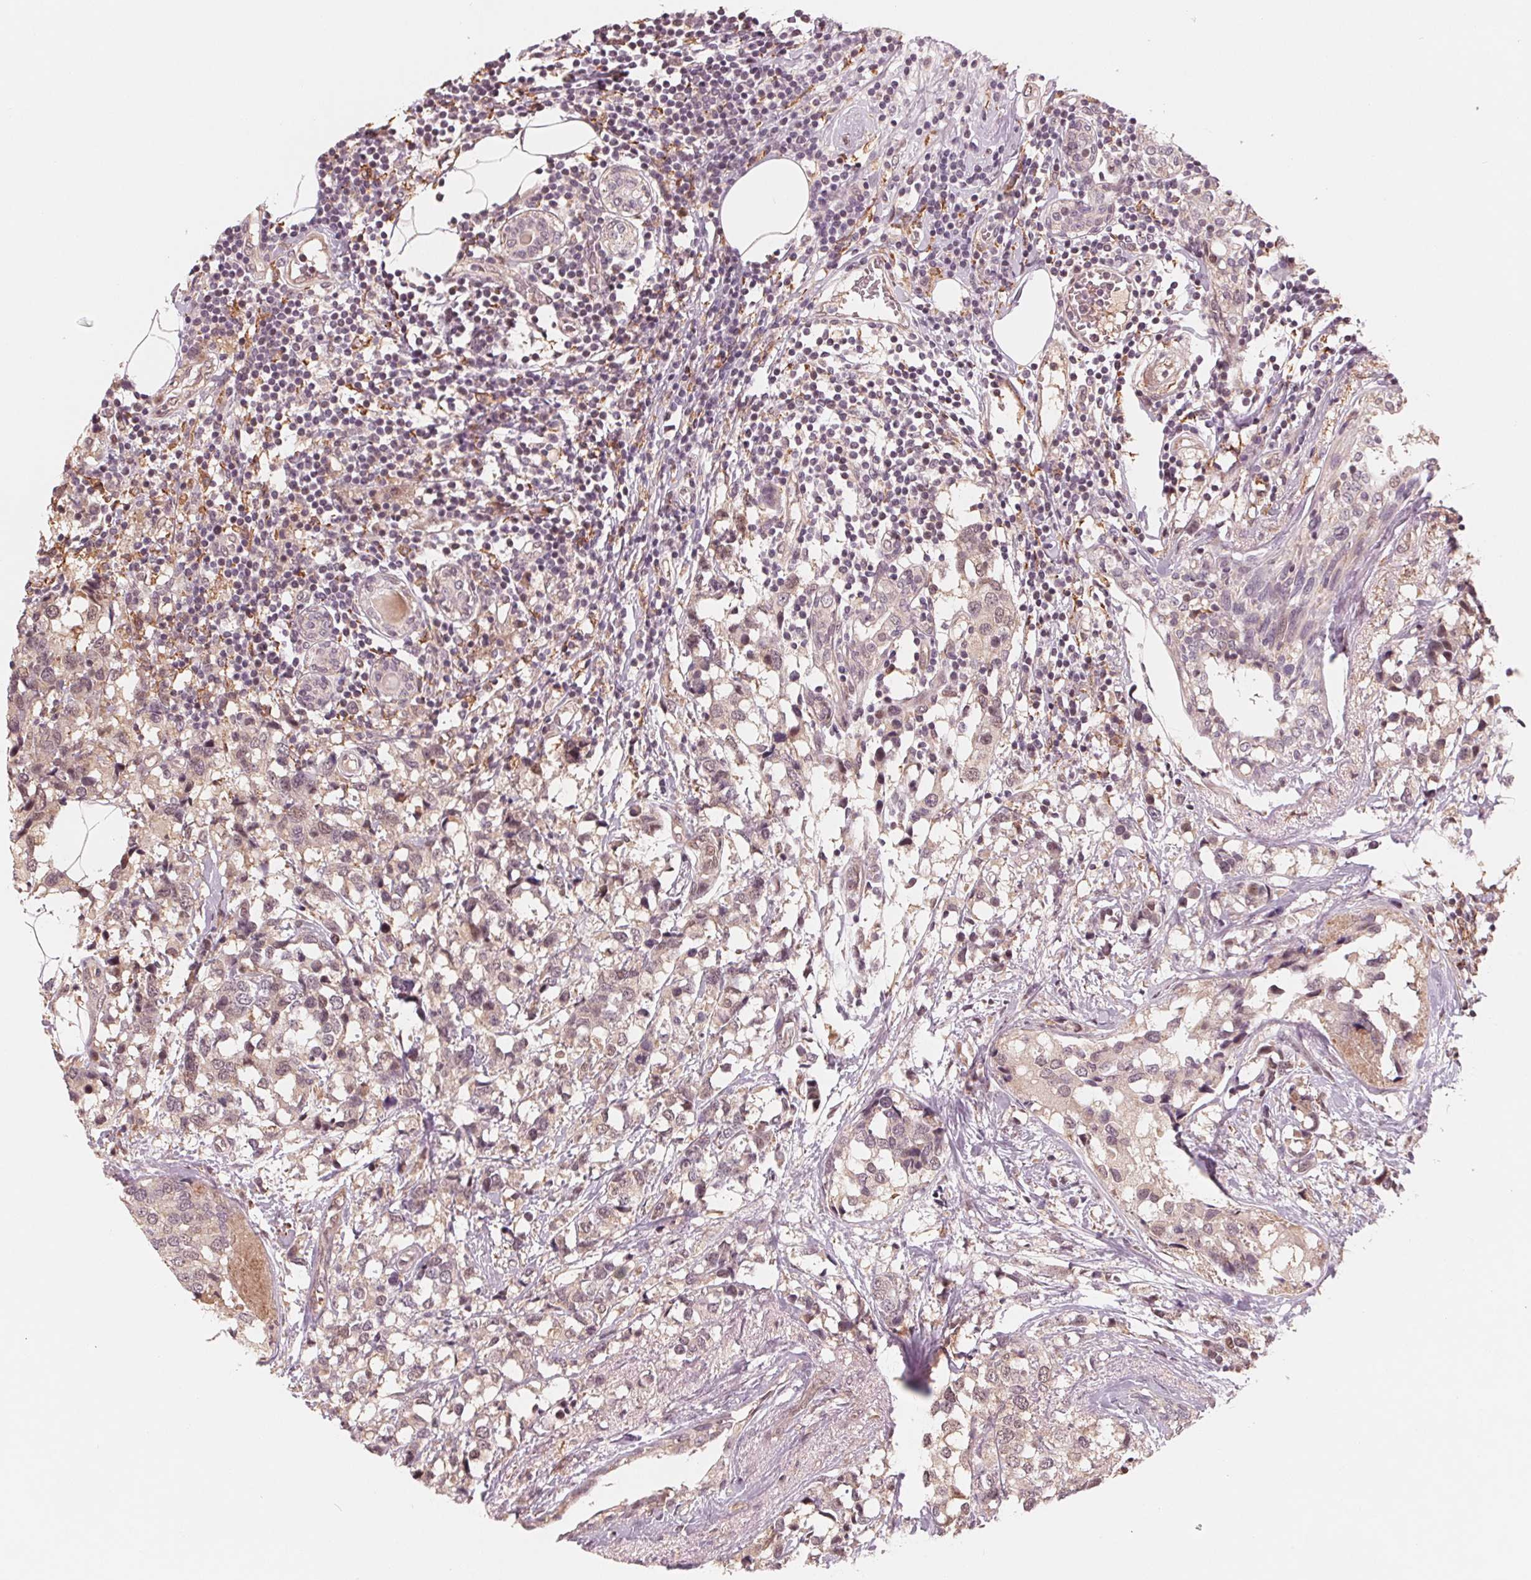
{"staining": {"intensity": "weak", "quantity": "<25%", "location": "cytoplasmic/membranous"}, "tissue": "breast cancer", "cell_type": "Tumor cells", "image_type": "cancer", "snomed": [{"axis": "morphology", "description": "Lobular carcinoma"}, {"axis": "topography", "description": "Breast"}], "caption": "An image of human breast cancer (lobular carcinoma) is negative for staining in tumor cells. (DAB immunohistochemistry (IHC) visualized using brightfield microscopy, high magnification).", "gene": "IL9R", "patient": {"sex": "female", "age": 59}}